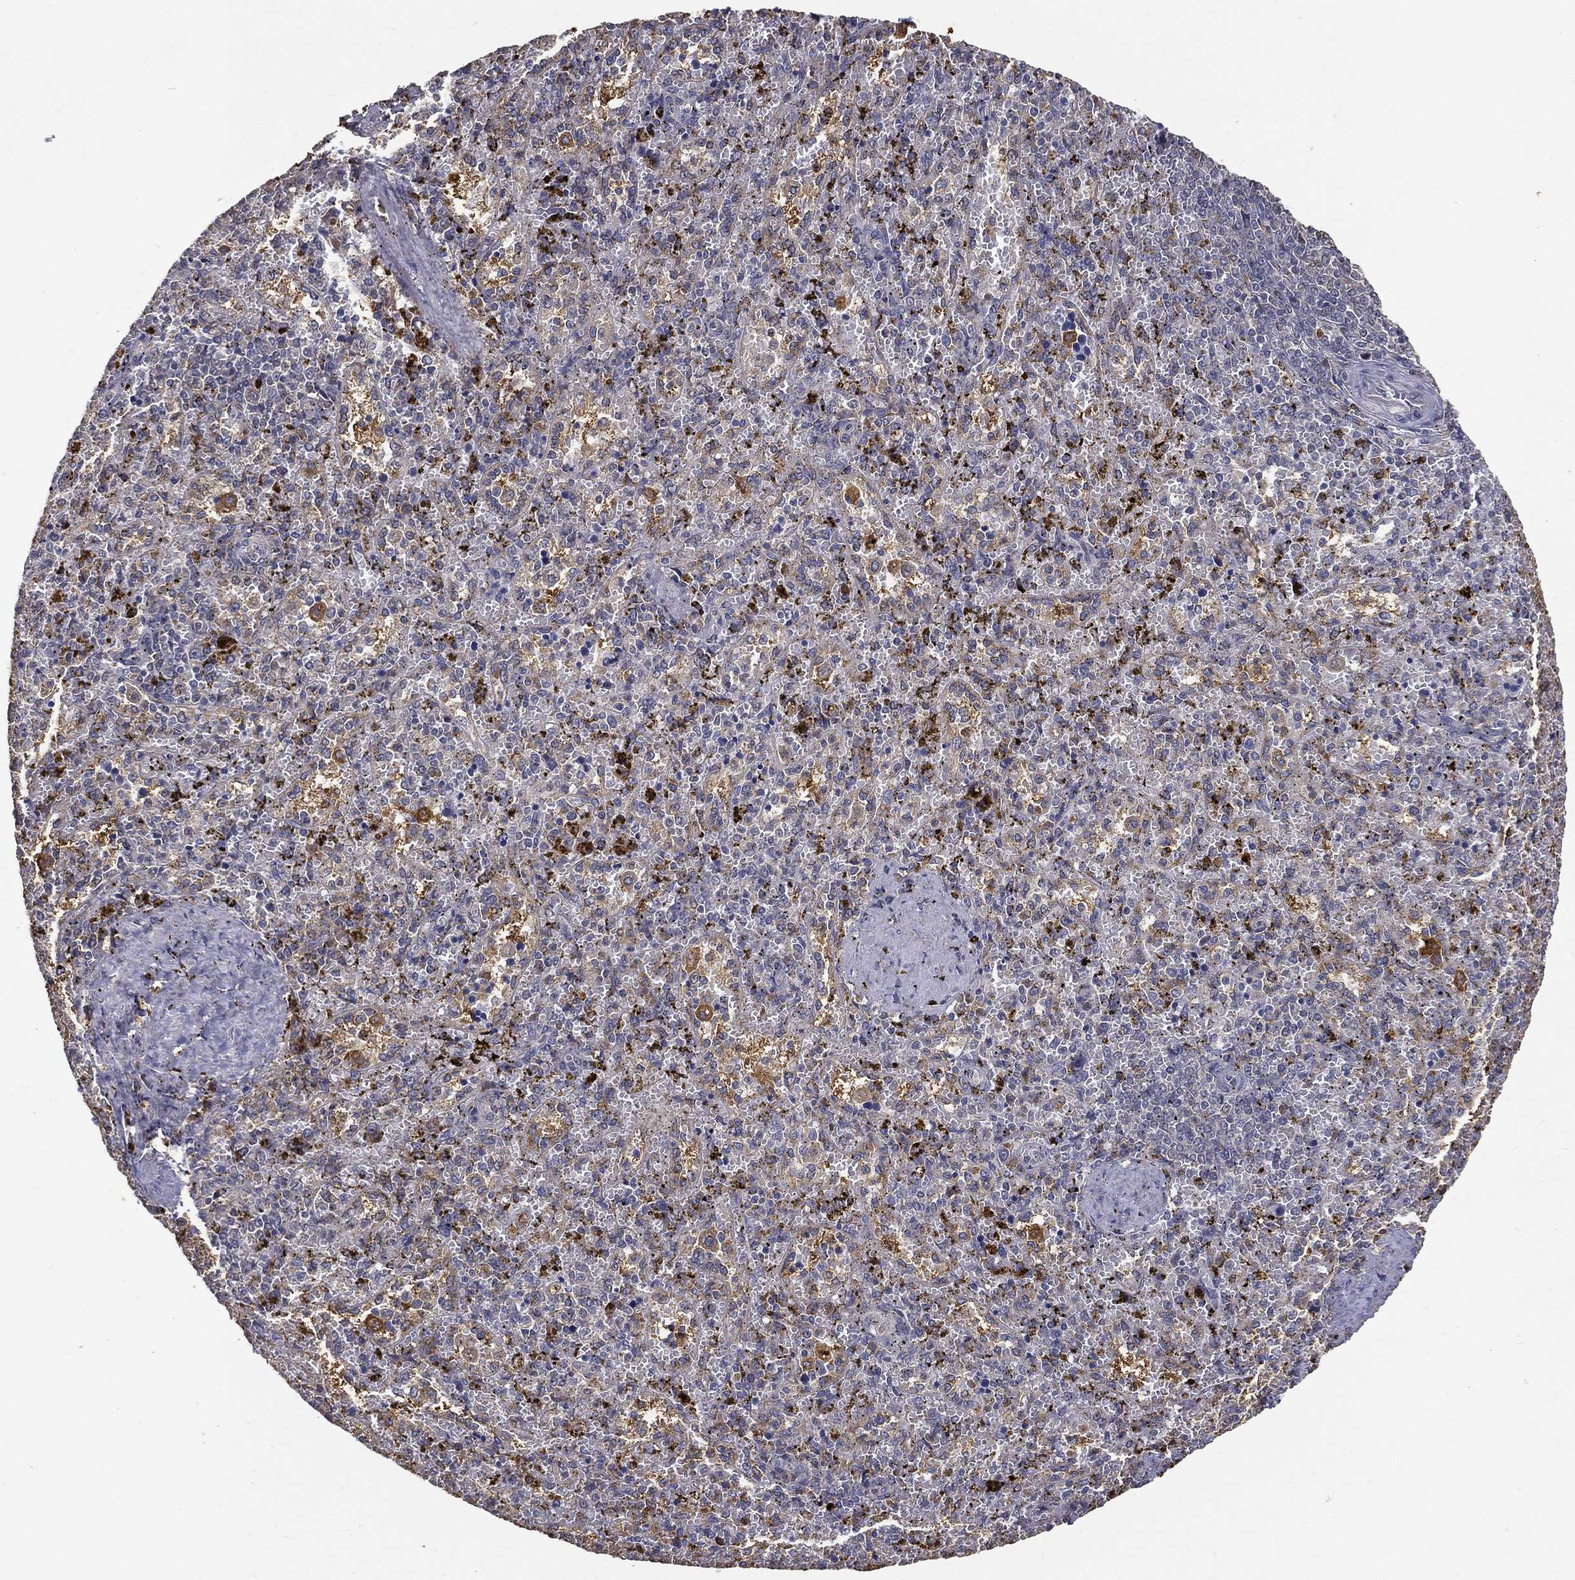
{"staining": {"intensity": "moderate", "quantity": "<25%", "location": "cytoplasmic/membranous"}, "tissue": "spleen", "cell_type": "Cells in red pulp", "image_type": "normal", "snomed": [{"axis": "morphology", "description": "Normal tissue, NOS"}, {"axis": "topography", "description": "Spleen"}], "caption": "Protein staining of benign spleen displays moderate cytoplasmic/membranous staining in about <25% of cells in red pulp. (brown staining indicates protein expression, while blue staining denotes nuclei).", "gene": "MT", "patient": {"sex": "female", "age": 50}}